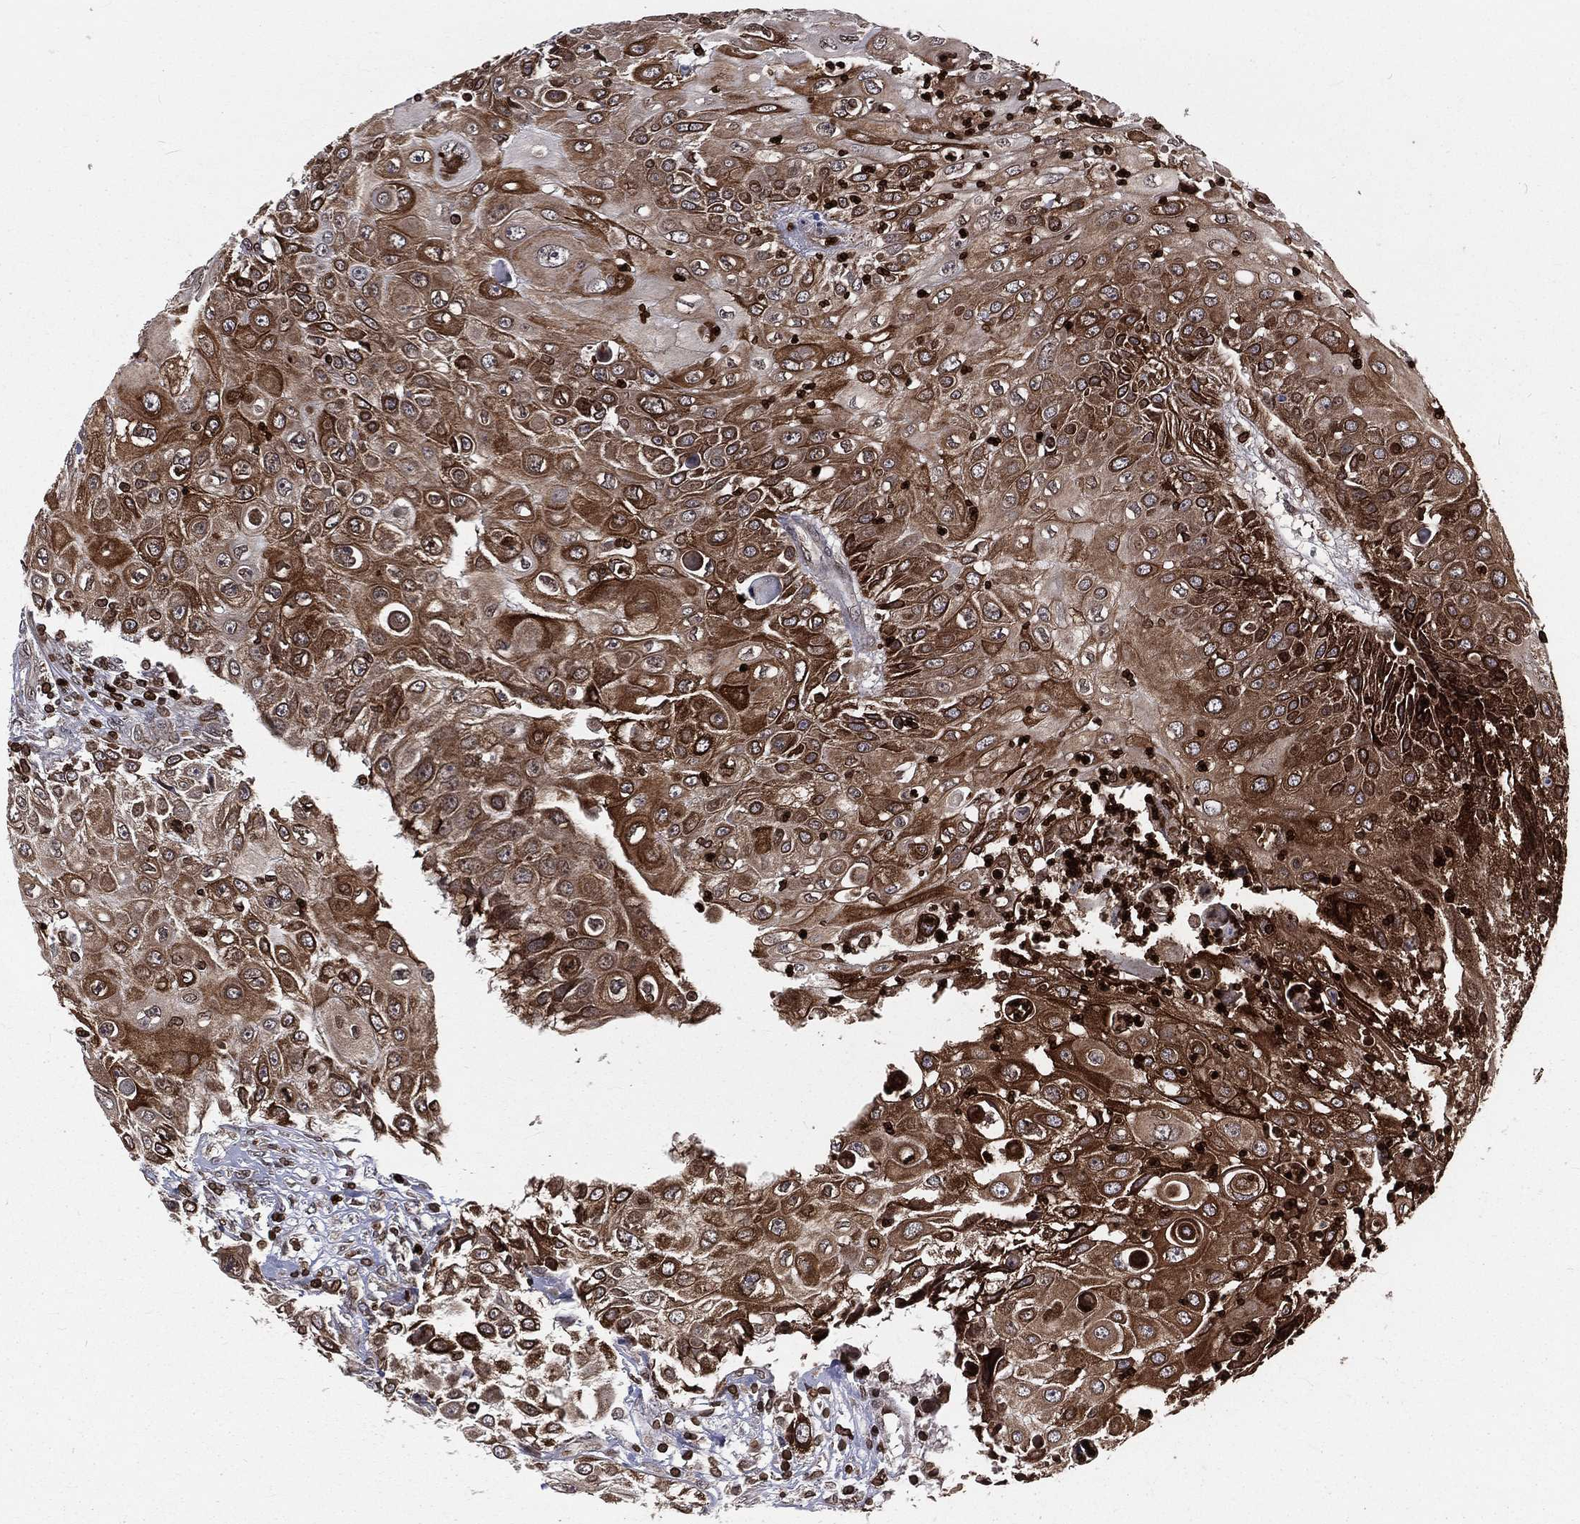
{"staining": {"intensity": "strong", "quantity": ">75%", "location": "cytoplasmic/membranous"}, "tissue": "urothelial cancer", "cell_type": "Tumor cells", "image_type": "cancer", "snomed": [{"axis": "morphology", "description": "Urothelial carcinoma, High grade"}, {"axis": "topography", "description": "Urinary bladder"}], "caption": "Immunohistochemical staining of urothelial cancer displays high levels of strong cytoplasmic/membranous protein expression in about >75% of tumor cells. The protein of interest is shown in brown color, while the nuclei are stained blue.", "gene": "LBR", "patient": {"sex": "female", "age": 79}}